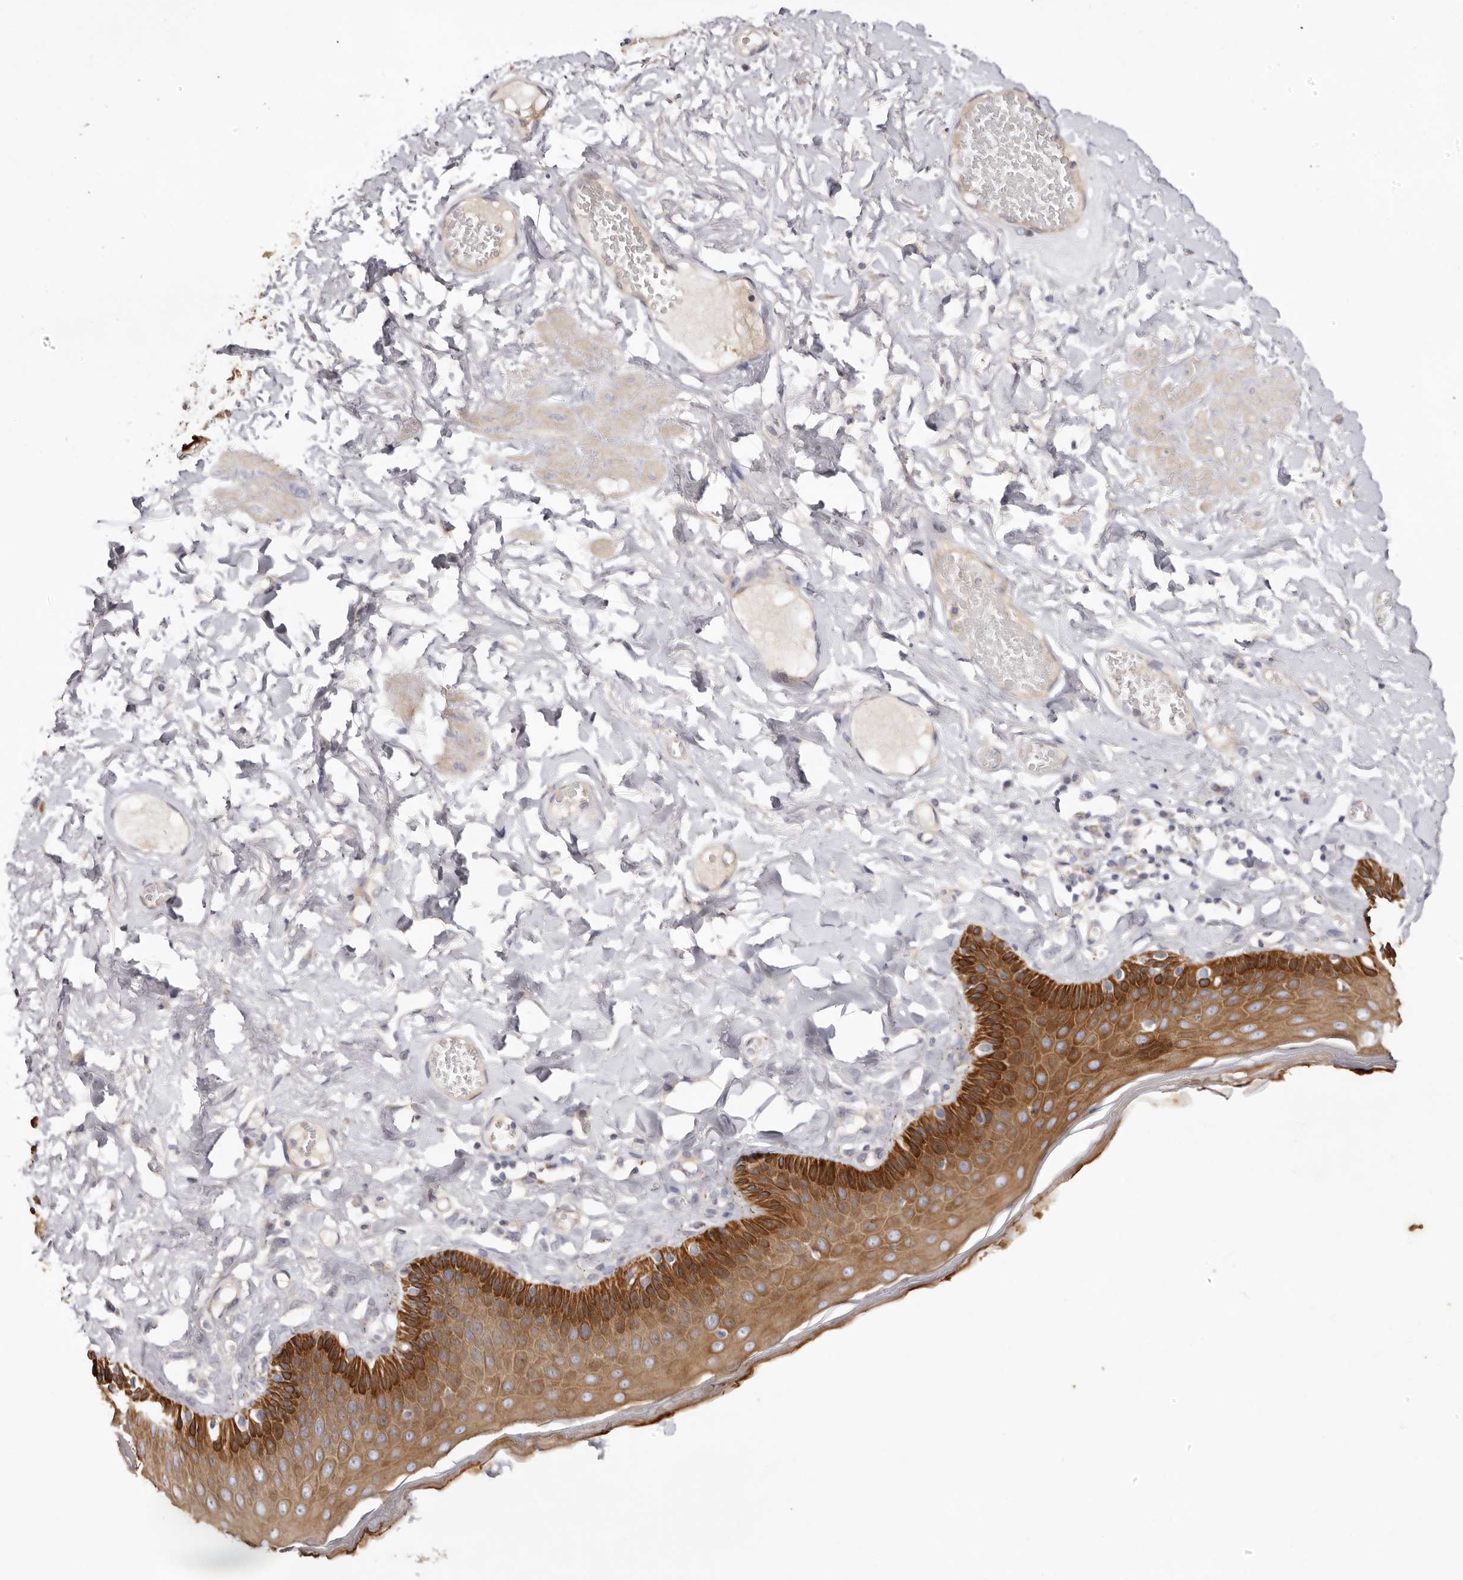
{"staining": {"intensity": "strong", "quantity": ">75%", "location": "cytoplasmic/membranous"}, "tissue": "skin", "cell_type": "Epidermal cells", "image_type": "normal", "snomed": [{"axis": "morphology", "description": "Normal tissue, NOS"}, {"axis": "topography", "description": "Anal"}], "caption": "Epidermal cells demonstrate high levels of strong cytoplasmic/membranous staining in approximately >75% of cells in normal human skin. Nuclei are stained in blue.", "gene": "STK16", "patient": {"sex": "male", "age": 69}}